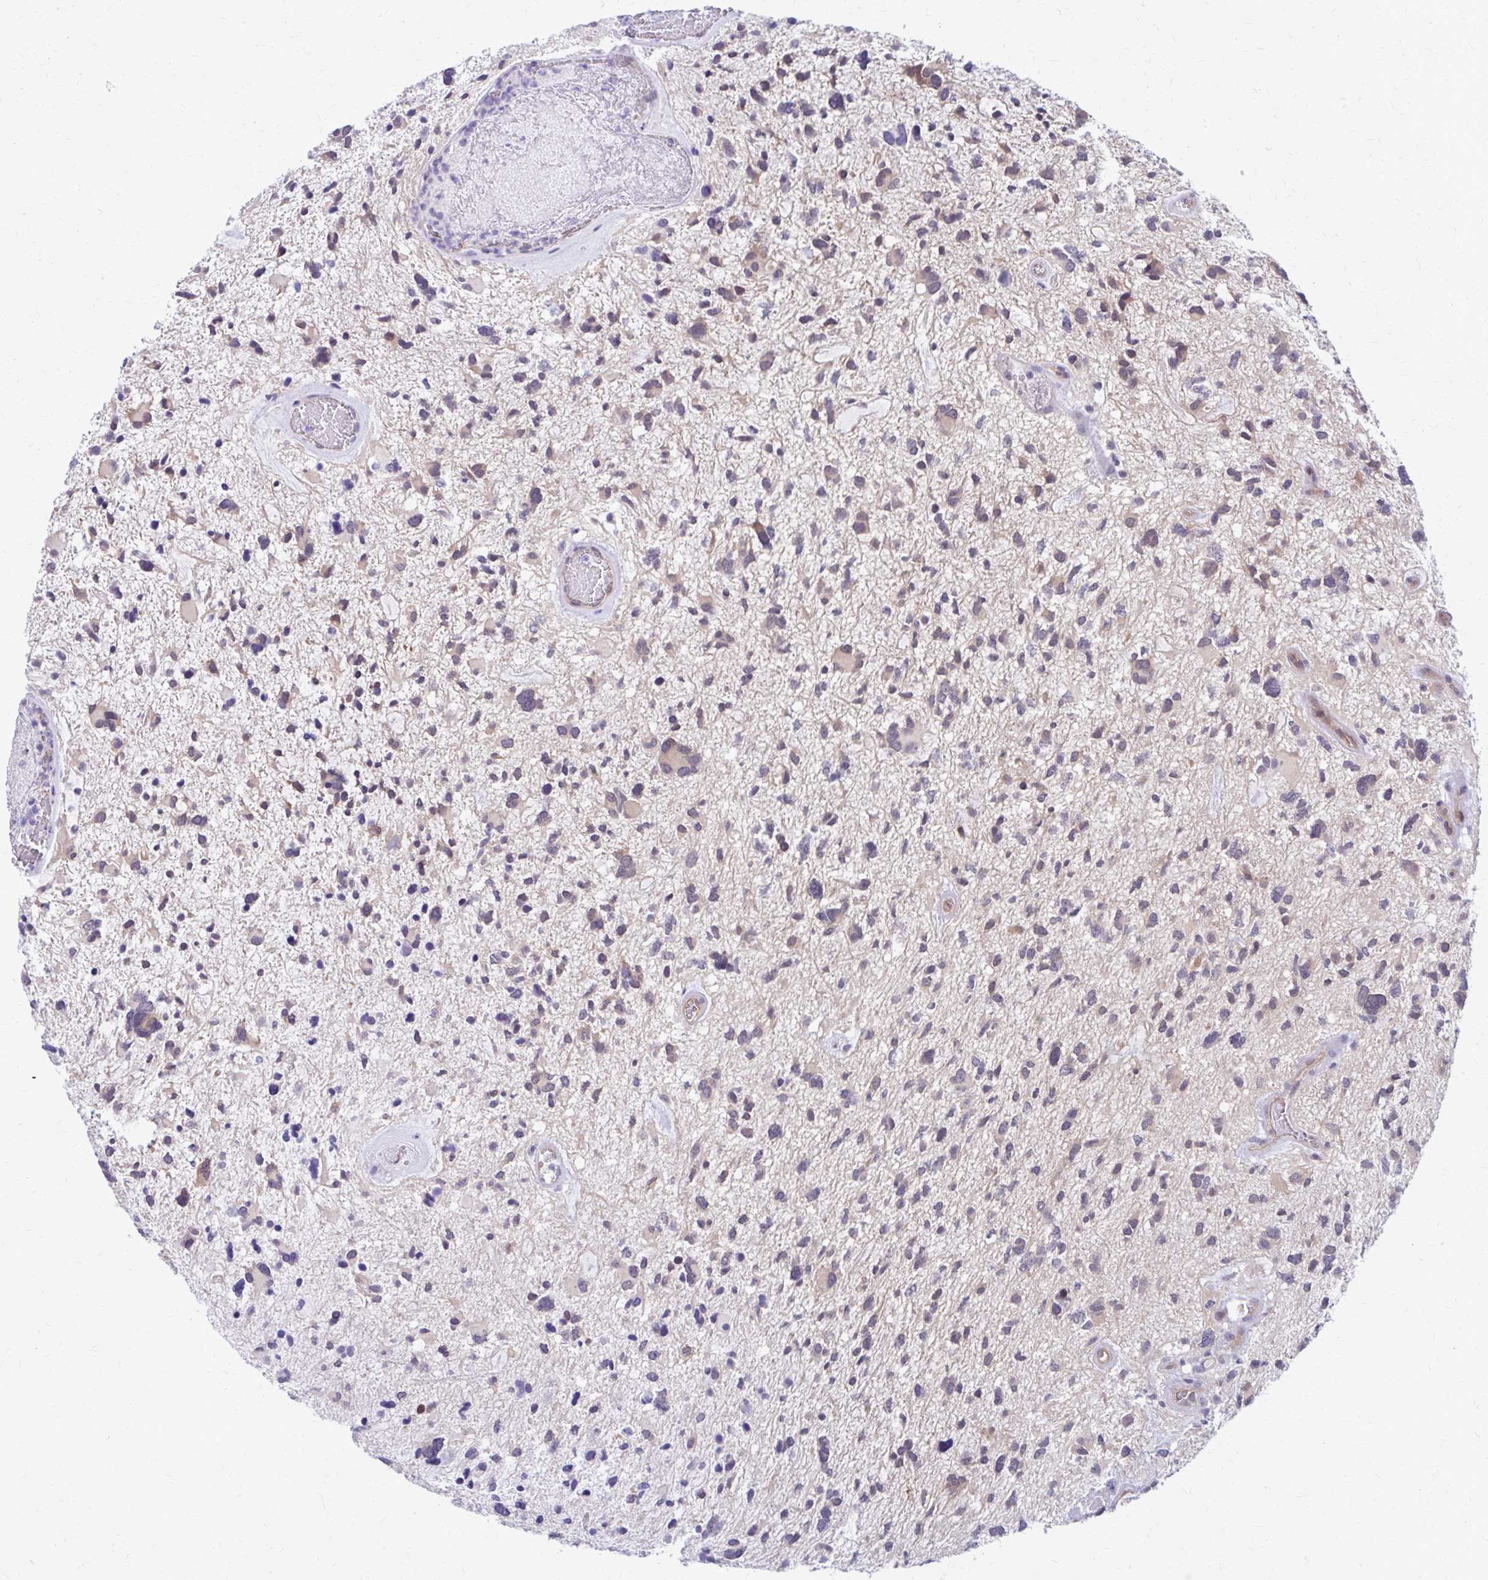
{"staining": {"intensity": "weak", "quantity": "25%-75%", "location": "cytoplasmic/membranous,nuclear"}, "tissue": "glioma", "cell_type": "Tumor cells", "image_type": "cancer", "snomed": [{"axis": "morphology", "description": "Glioma, malignant, High grade"}, {"axis": "topography", "description": "Brain"}], "caption": "Human malignant high-grade glioma stained with a protein marker shows weak staining in tumor cells.", "gene": "CLIC2", "patient": {"sex": "female", "age": 11}}